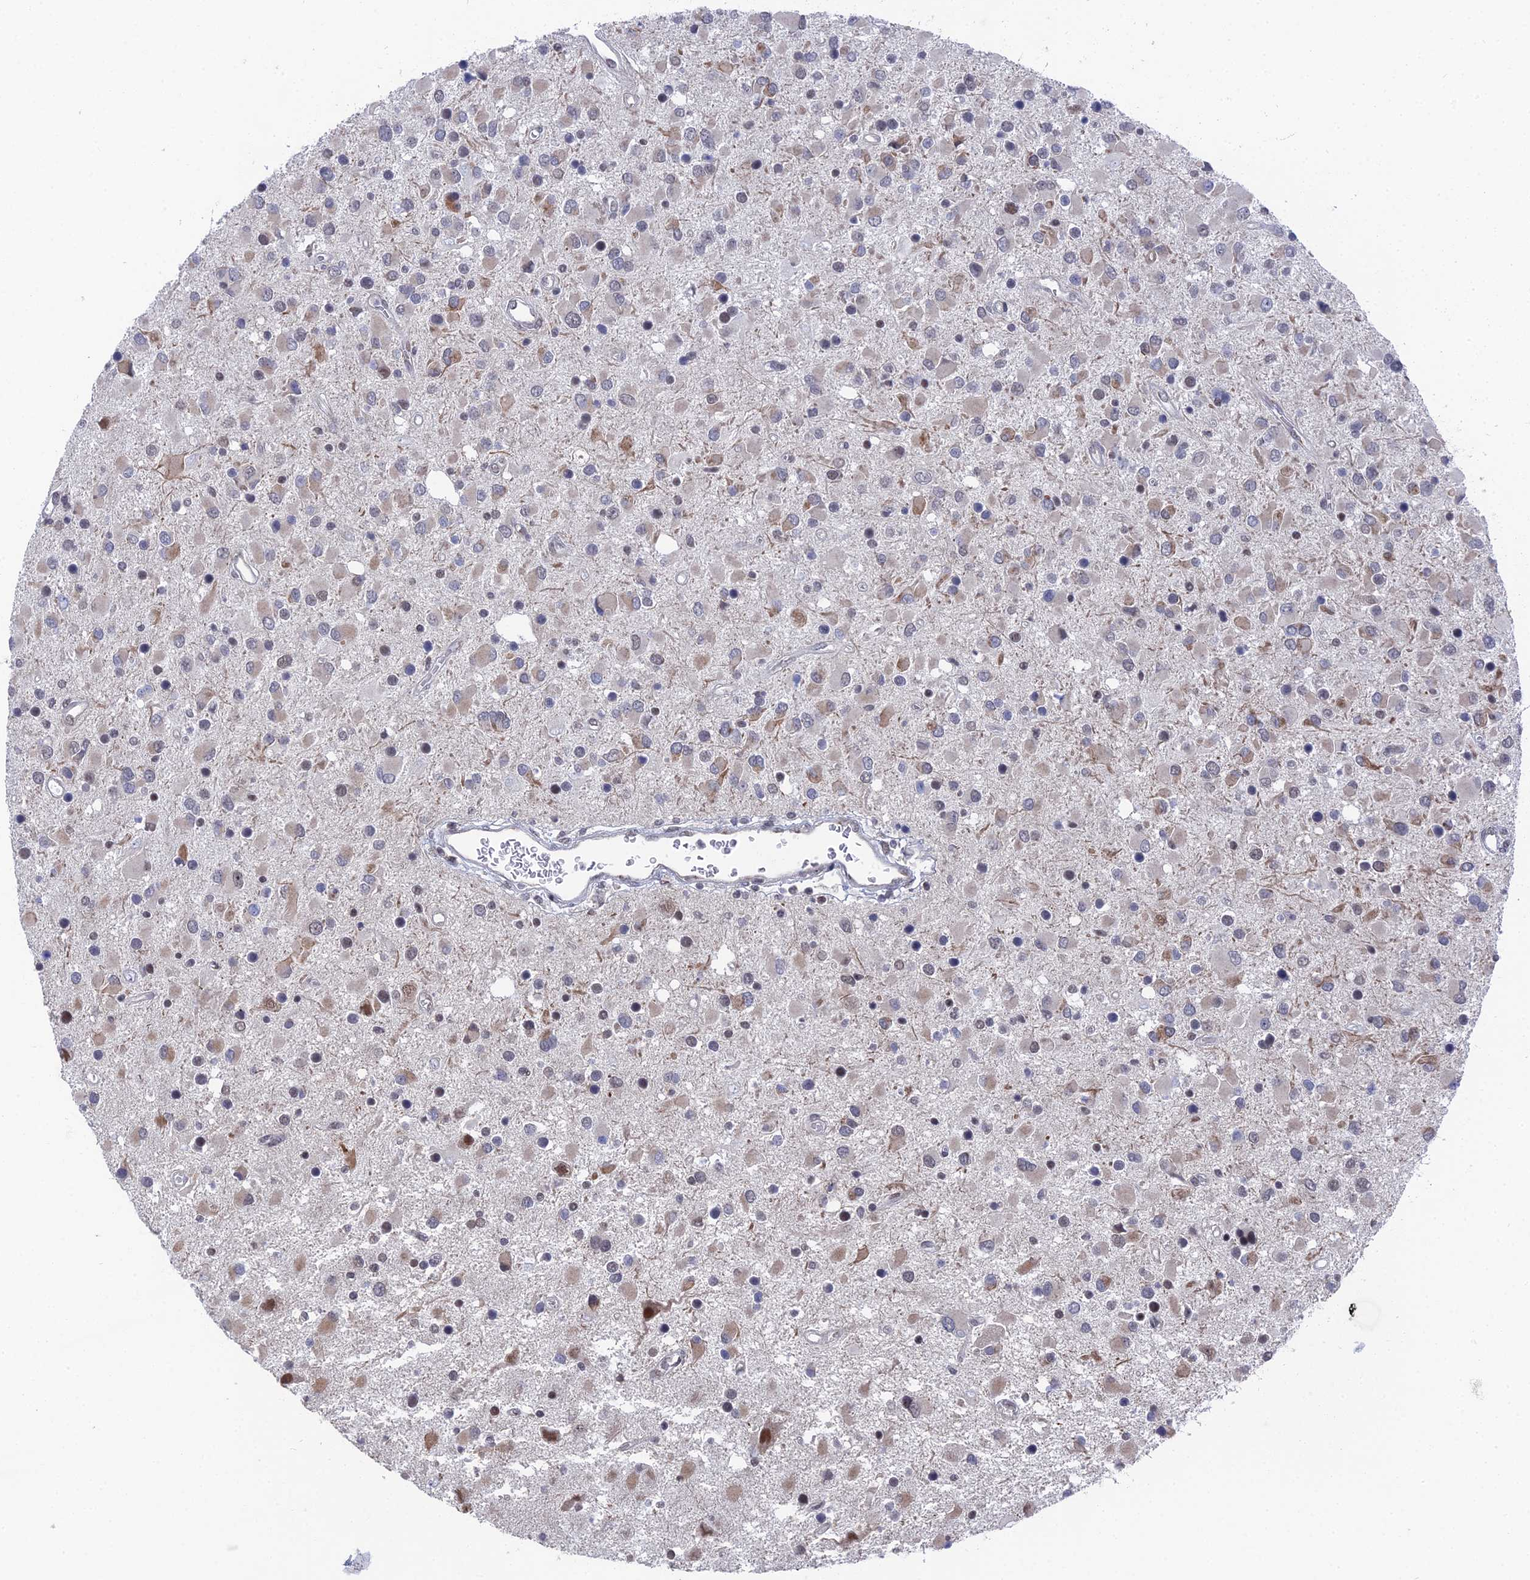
{"staining": {"intensity": "weak", "quantity": "25%-75%", "location": "cytoplasmic/membranous"}, "tissue": "glioma", "cell_type": "Tumor cells", "image_type": "cancer", "snomed": [{"axis": "morphology", "description": "Glioma, malignant, High grade"}, {"axis": "topography", "description": "Brain"}], "caption": "Immunohistochemical staining of malignant glioma (high-grade) demonstrates low levels of weak cytoplasmic/membranous protein positivity in approximately 25%-75% of tumor cells.", "gene": "FHIP2A", "patient": {"sex": "male", "age": 53}}